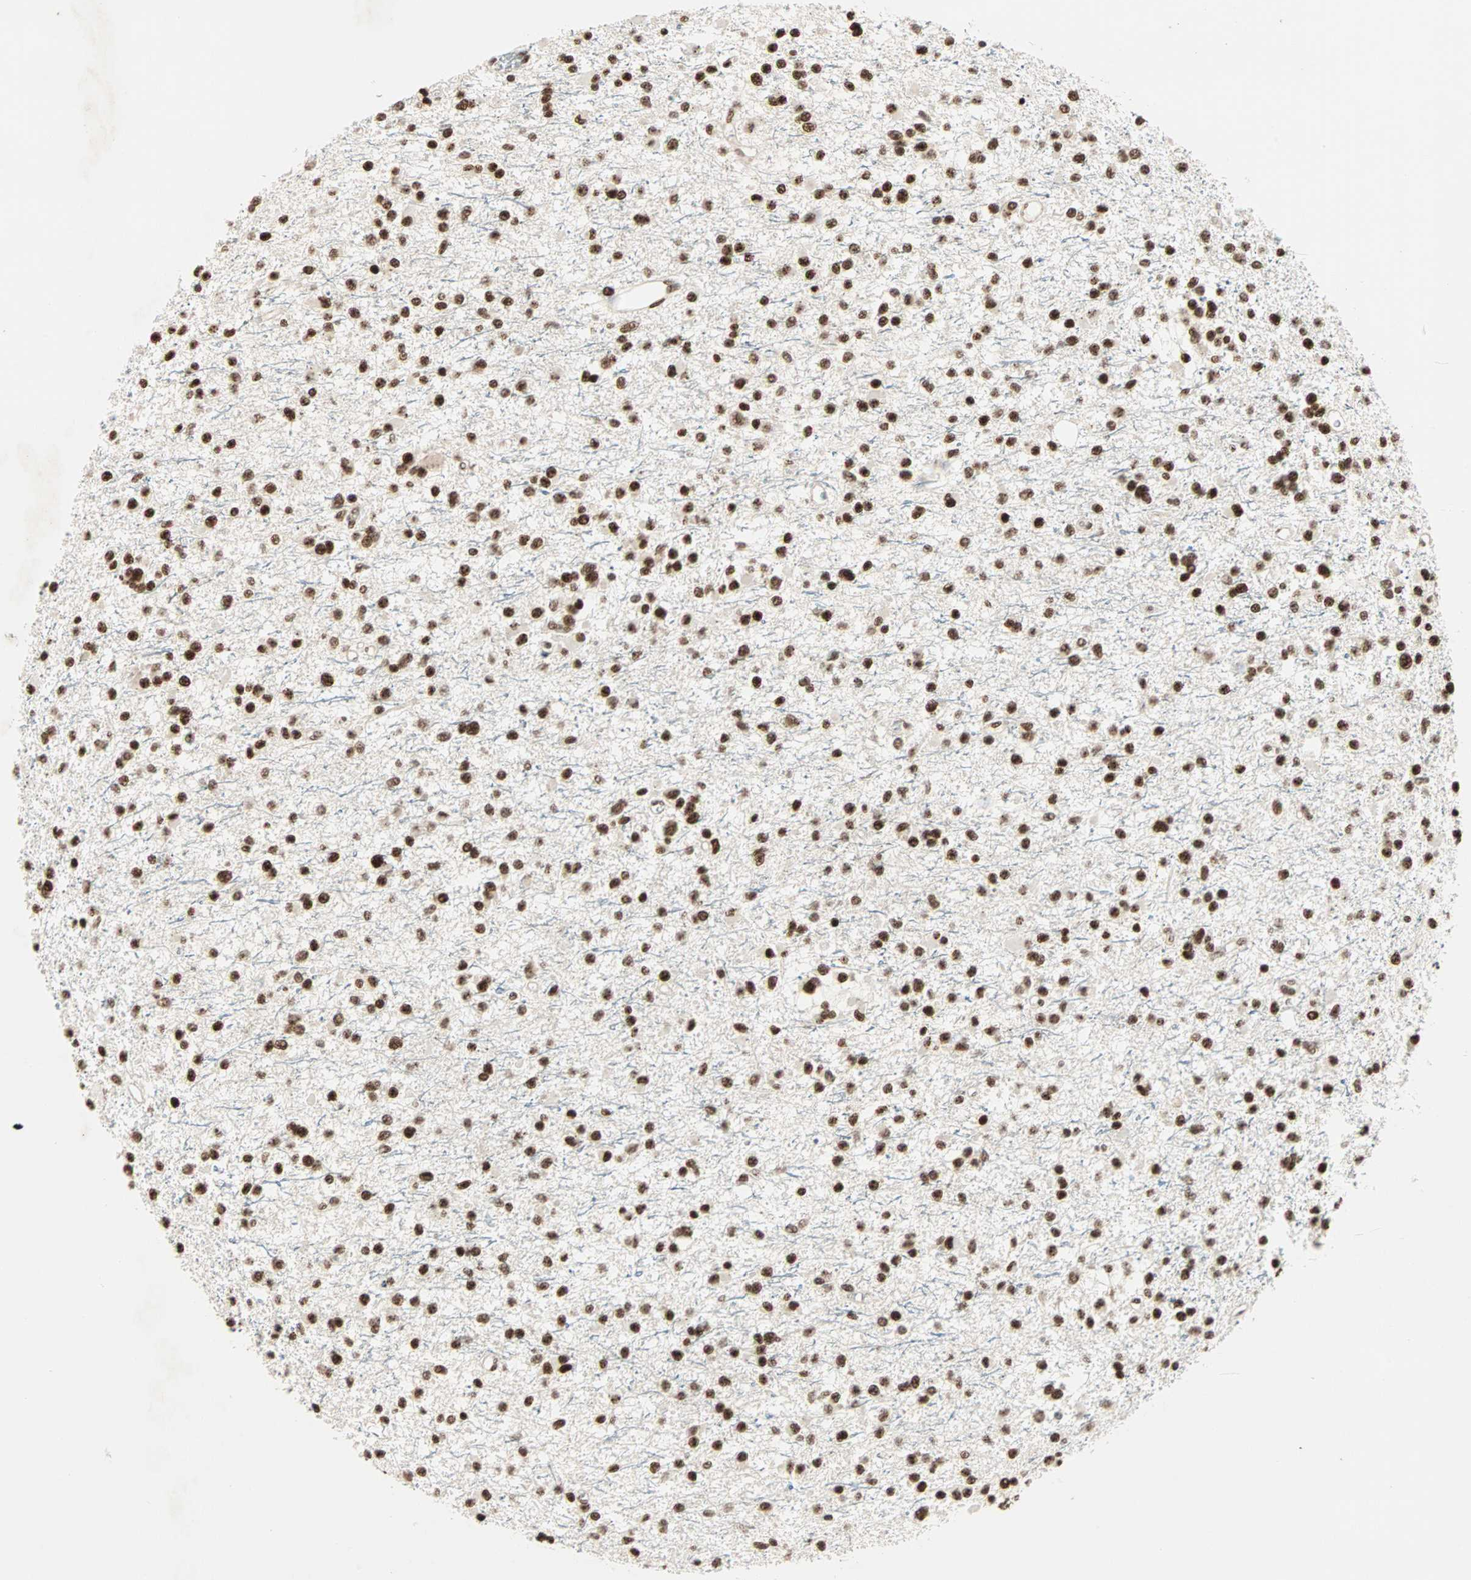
{"staining": {"intensity": "strong", "quantity": ">75%", "location": "nuclear"}, "tissue": "glioma", "cell_type": "Tumor cells", "image_type": "cancer", "snomed": [{"axis": "morphology", "description": "Glioma, malignant, Low grade"}, {"axis": "topography", "description": "Brain"}], "caption": "Tumor cells reveal high levels of strong nuclear expression in about >75% of cells in human glioma.", "gene": "BLM", "patient": {"sex": "female", "age": 22}}